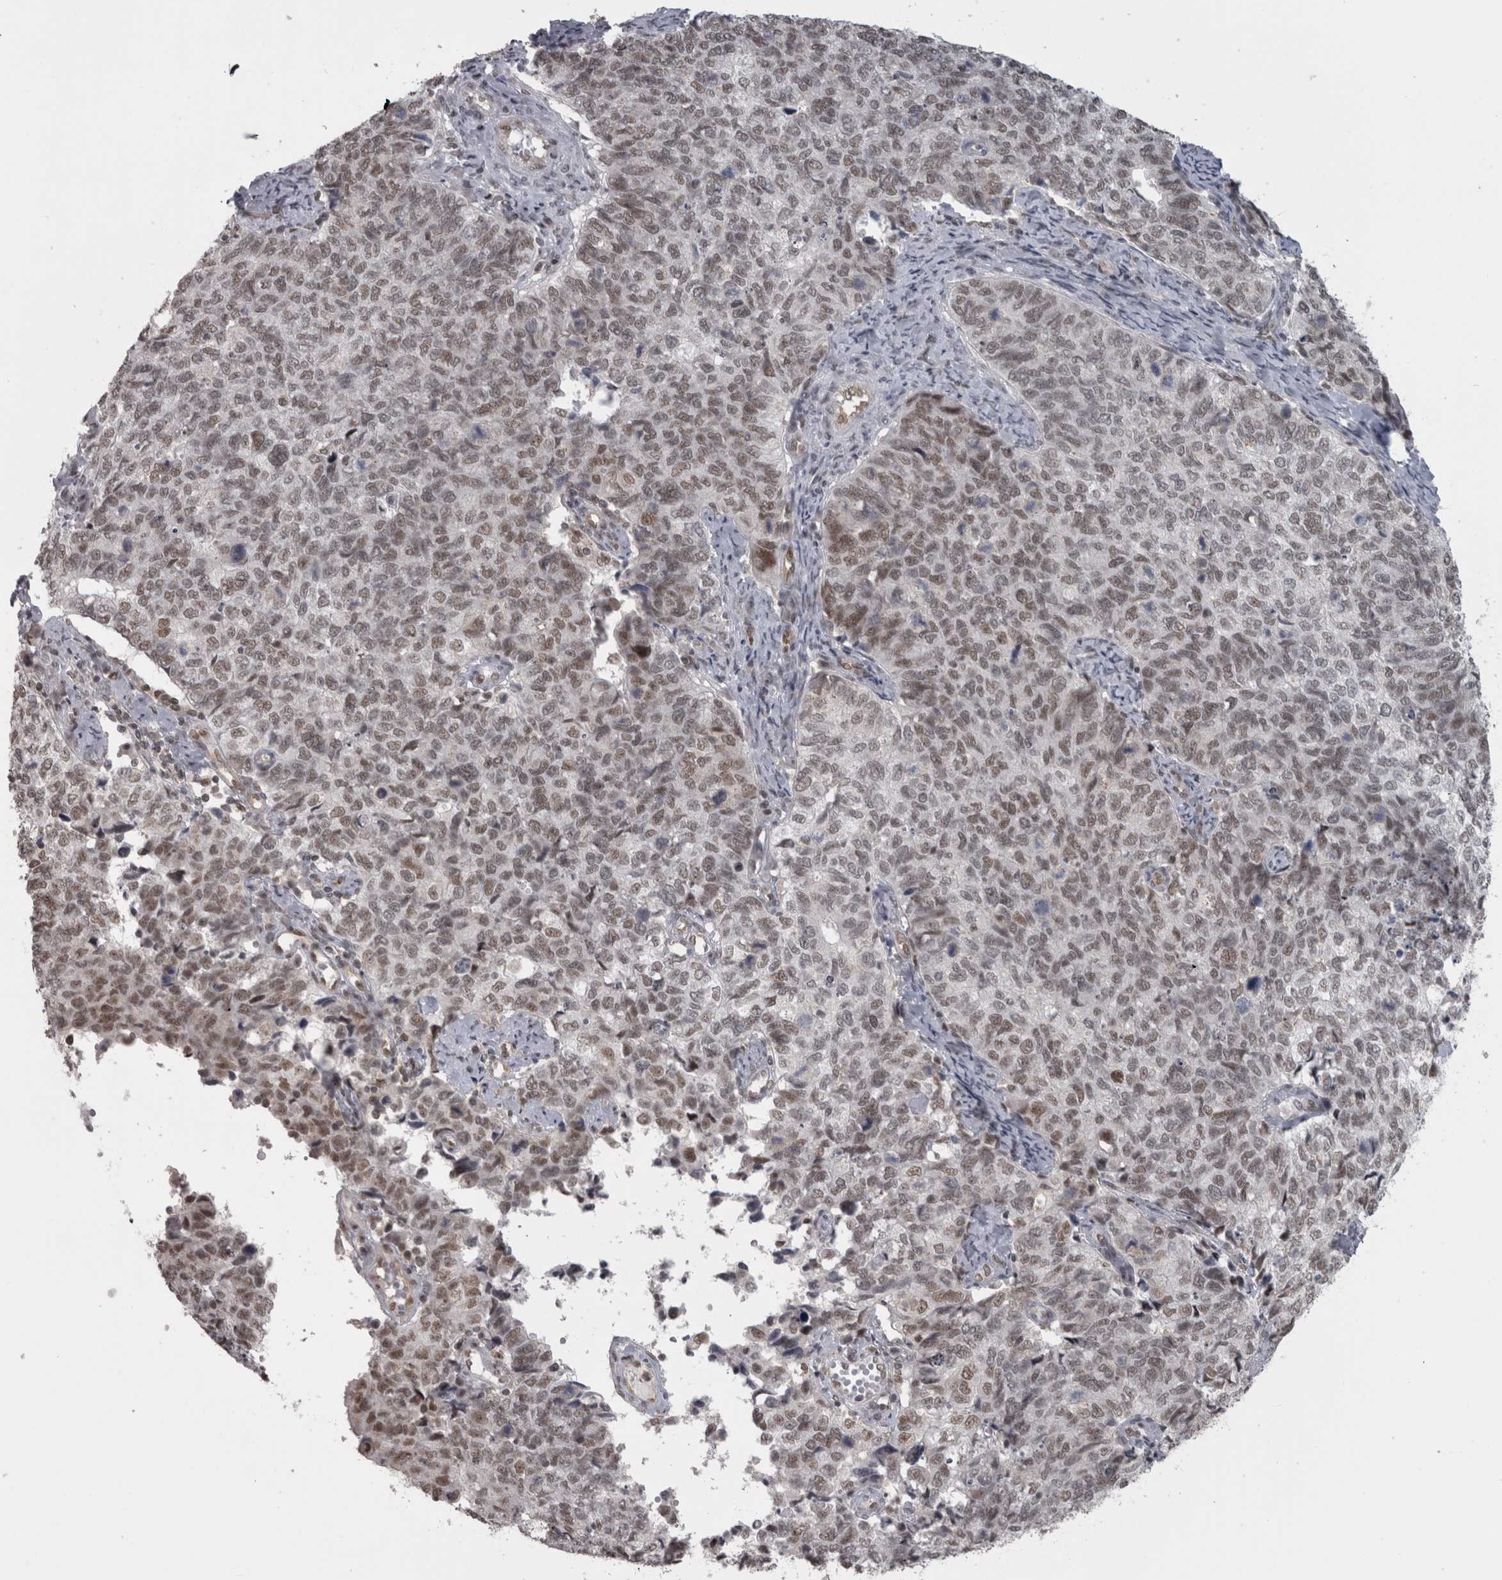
{"staining": {"intensity": "moderate", "quantity": "25%-75%", "location": "nuclear"}, "tissue": "cervical cancer", "cell_type": "Tumor cells", "image_type": "cancer", "snomed": [{"axis": "morphology", "description": "Squamous cell carcinoma, NOS"}, {"axis": "topography", "description": "Cervix"}], "caption": "Human squamous cell carcinoma (cervical) stained with a brown dye demonstrates moderate nuclear positive staining in about 25%-75% of tumor cells.", "gene": "MICU3", "patient": {"sex": "female", "age": 63}}